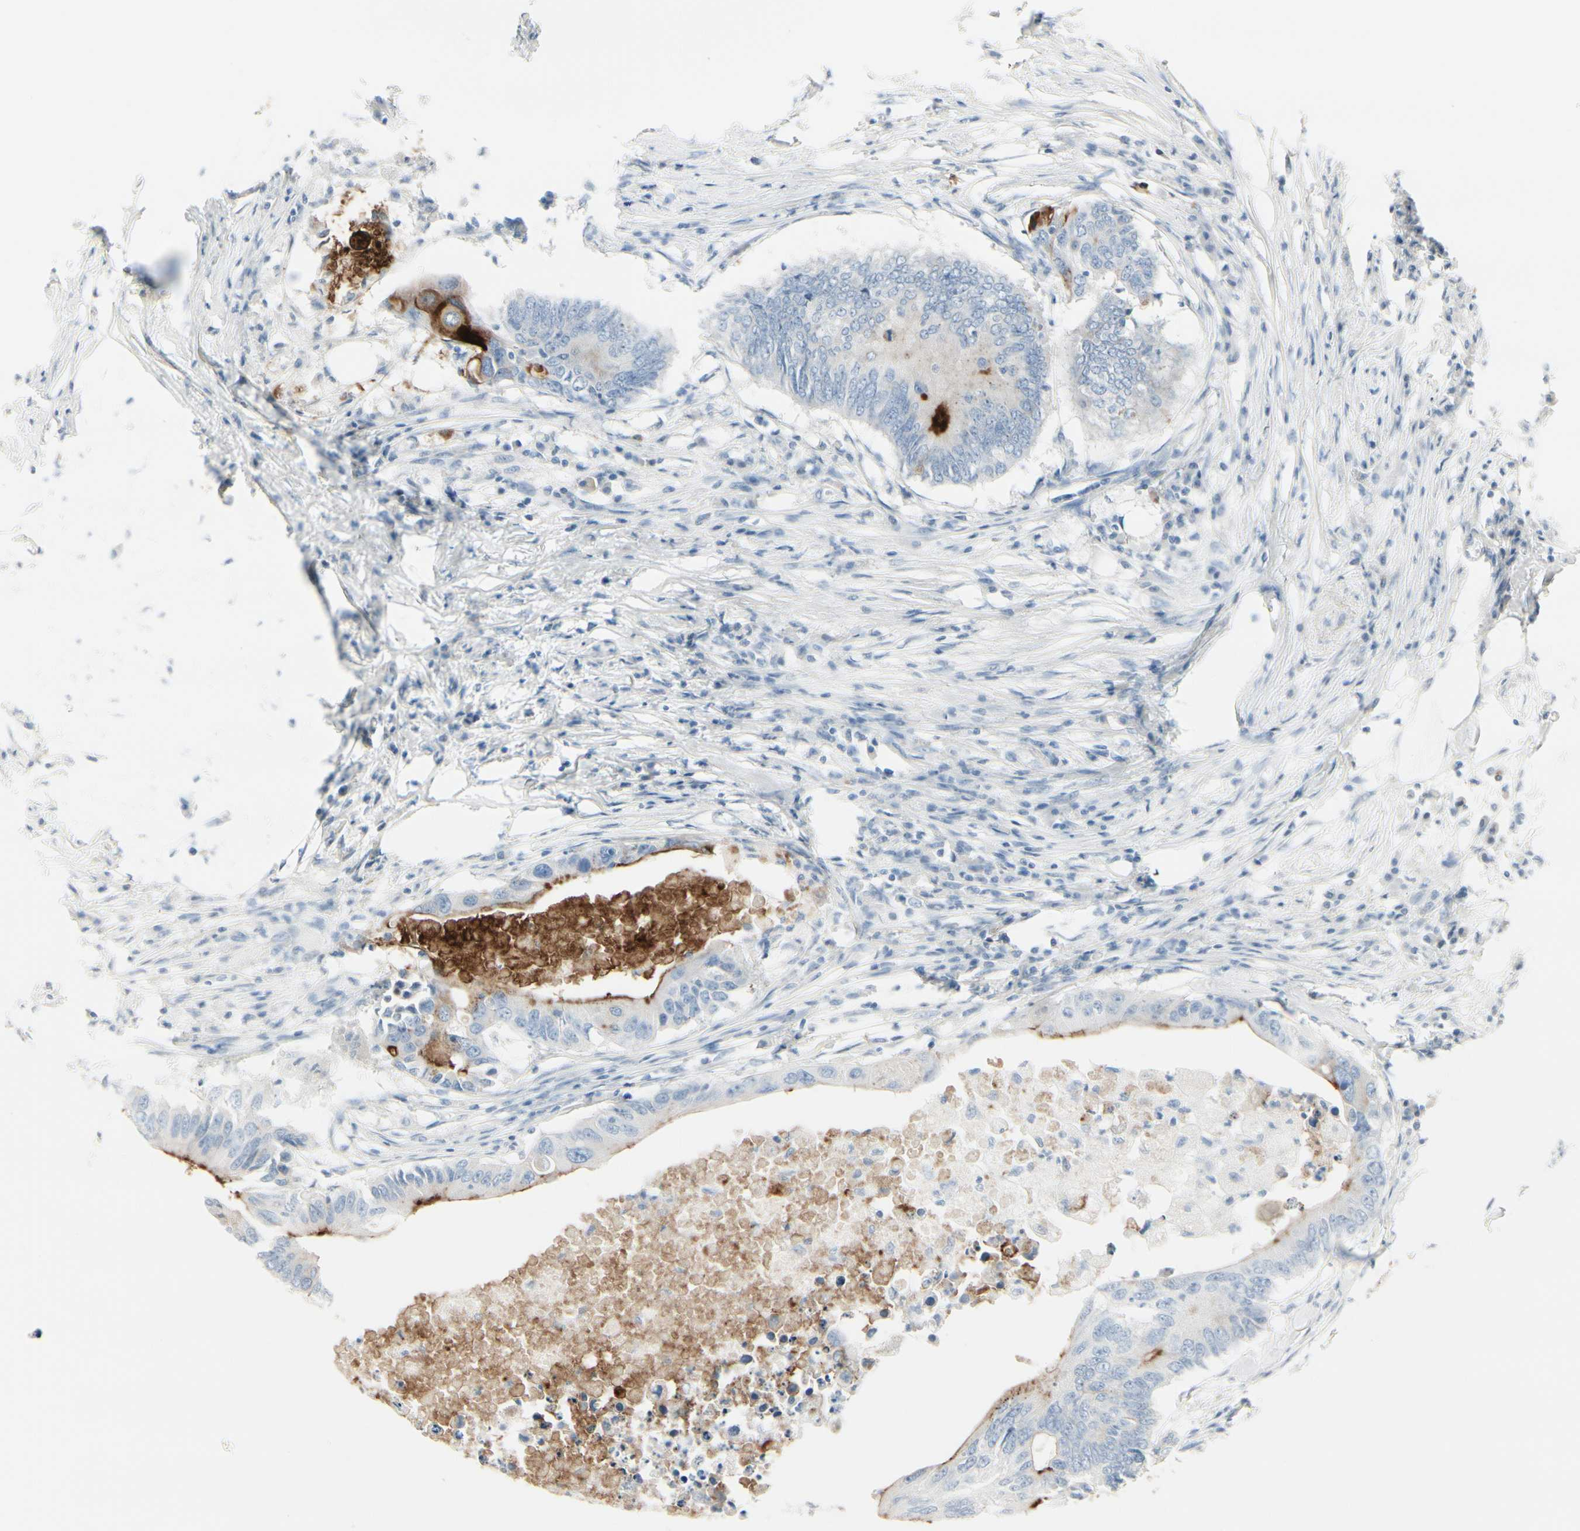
{"staining": {"intensity": "strong", "quantity": "<25%", "location": "cytoplasmic/membranous"}, "tissue": "colorectal cancer", "cell_type": "Tumor cells", "image_type": "cancer", "snomed": [{"axis": "morphology", "description": "Adenocarcinoma, NOS"}, {"axis": "topography", "description": "Colon"}], "caption": "Immunohistochemical staining of human adenocarcinoma (colorectal) demonstrates strong cytoplasmic/membranous protein staining in about <25% of tumor cells. (DAB (3,3'-diaminobenzidine) IHC, brown staining for protein, blue staining for nuclei).", "gene": "CDHR5", "patient": {"sex": "male", "age": 71}}